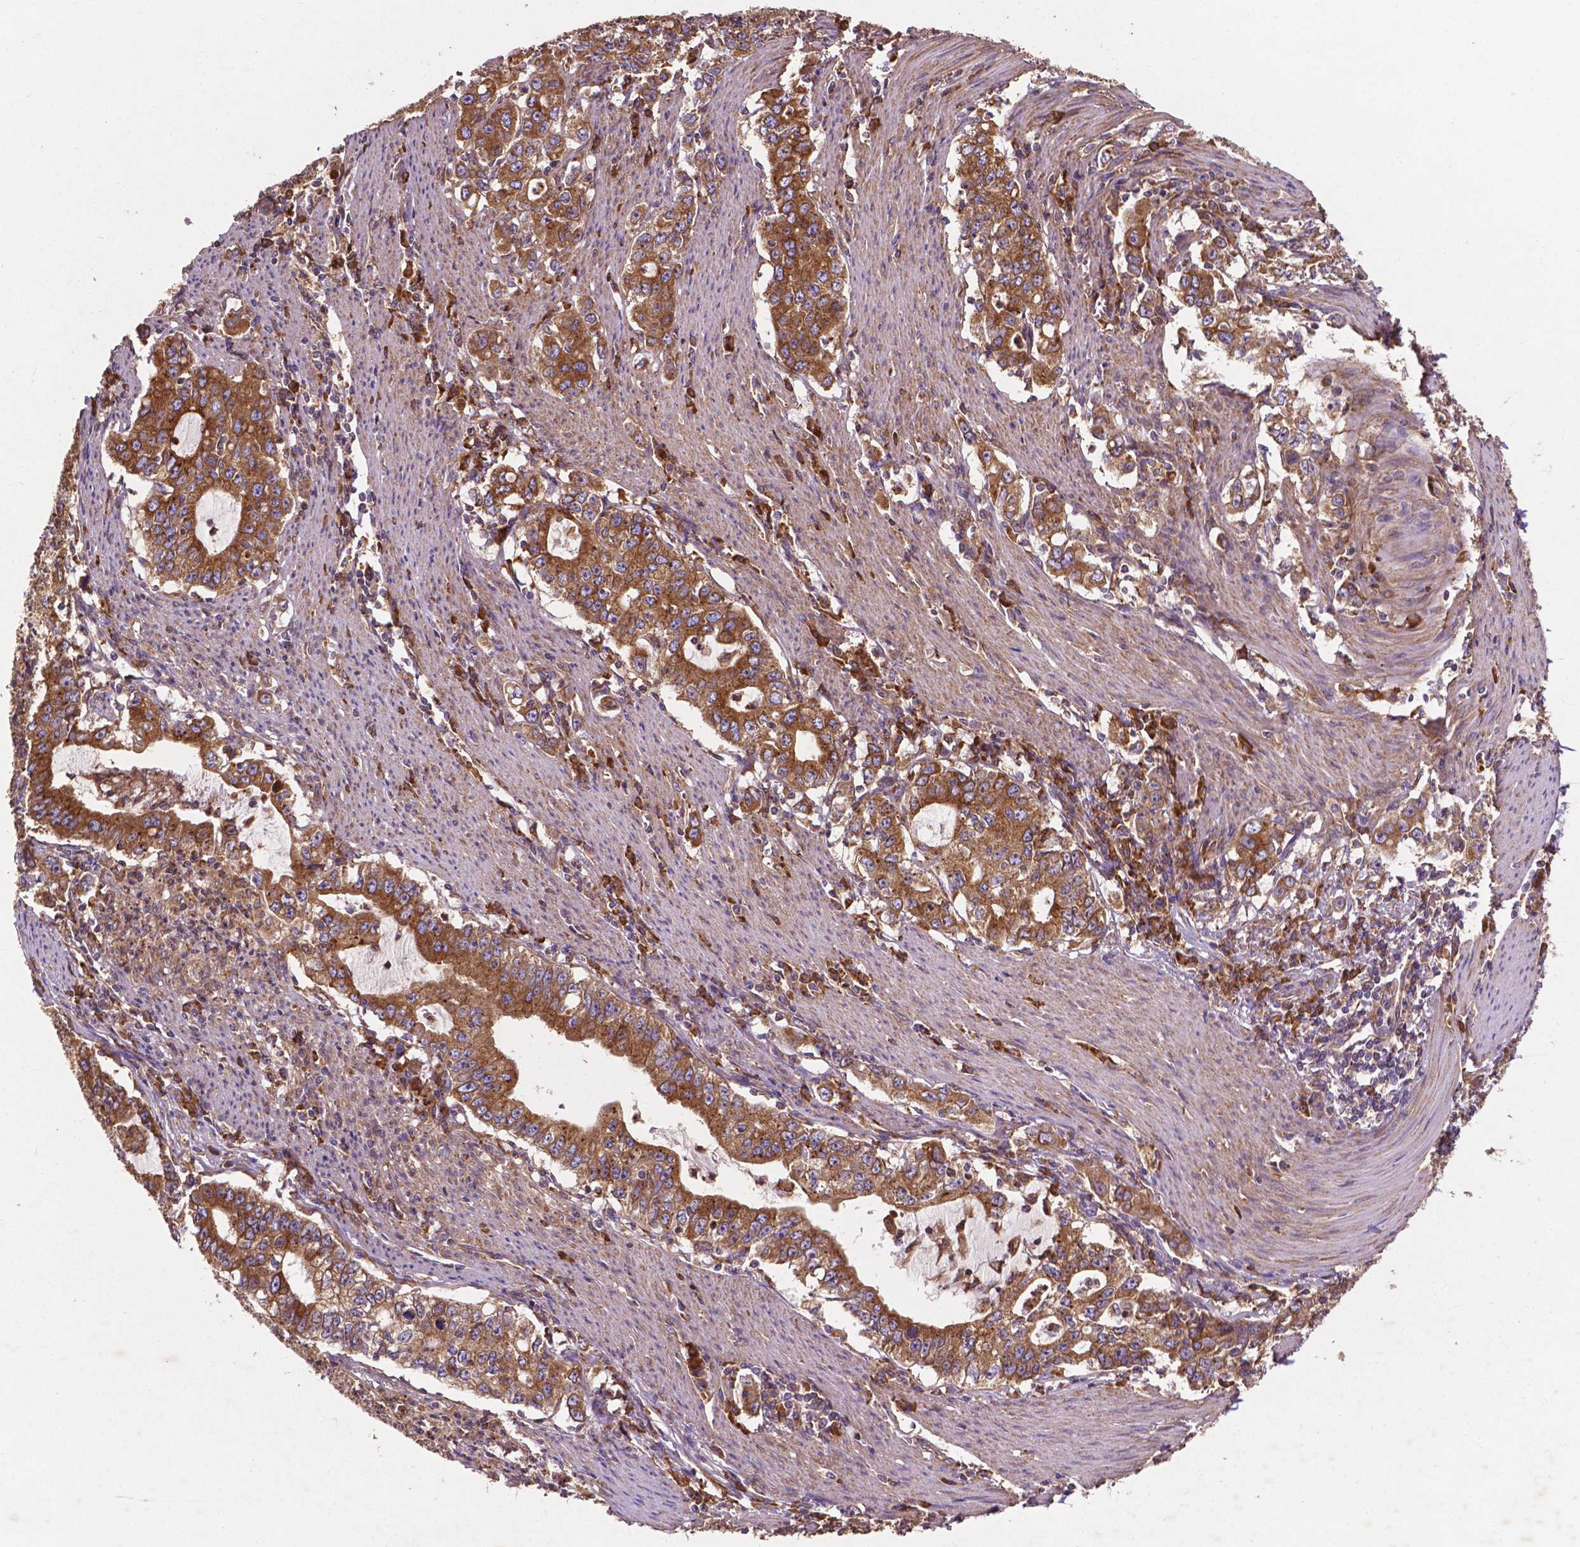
{"staining": {"intensity": "moderate", "quantity": ">75%", "location": "cytoplasmic/membranous"}, "tissue": "stomach cancer", "cell_type": "Tumor cells", "image_type": "cancer", "snomed": [{"axis": "morphology", "description": "Adenocarcinoma, NOS"}, {"axis": "topography", "description": "Stomach, lower"}], "caption": "Immunohistochemistry (IHC) photomicrograph of human stomach cancer stained for a protein (brown), which demonstrates medium levels of moderate cytoplasmic/membranous staining in approximately >75% of tumor cells.", "gene": "CCDC71L", "patient": {"sex": "female", "age": 72}}